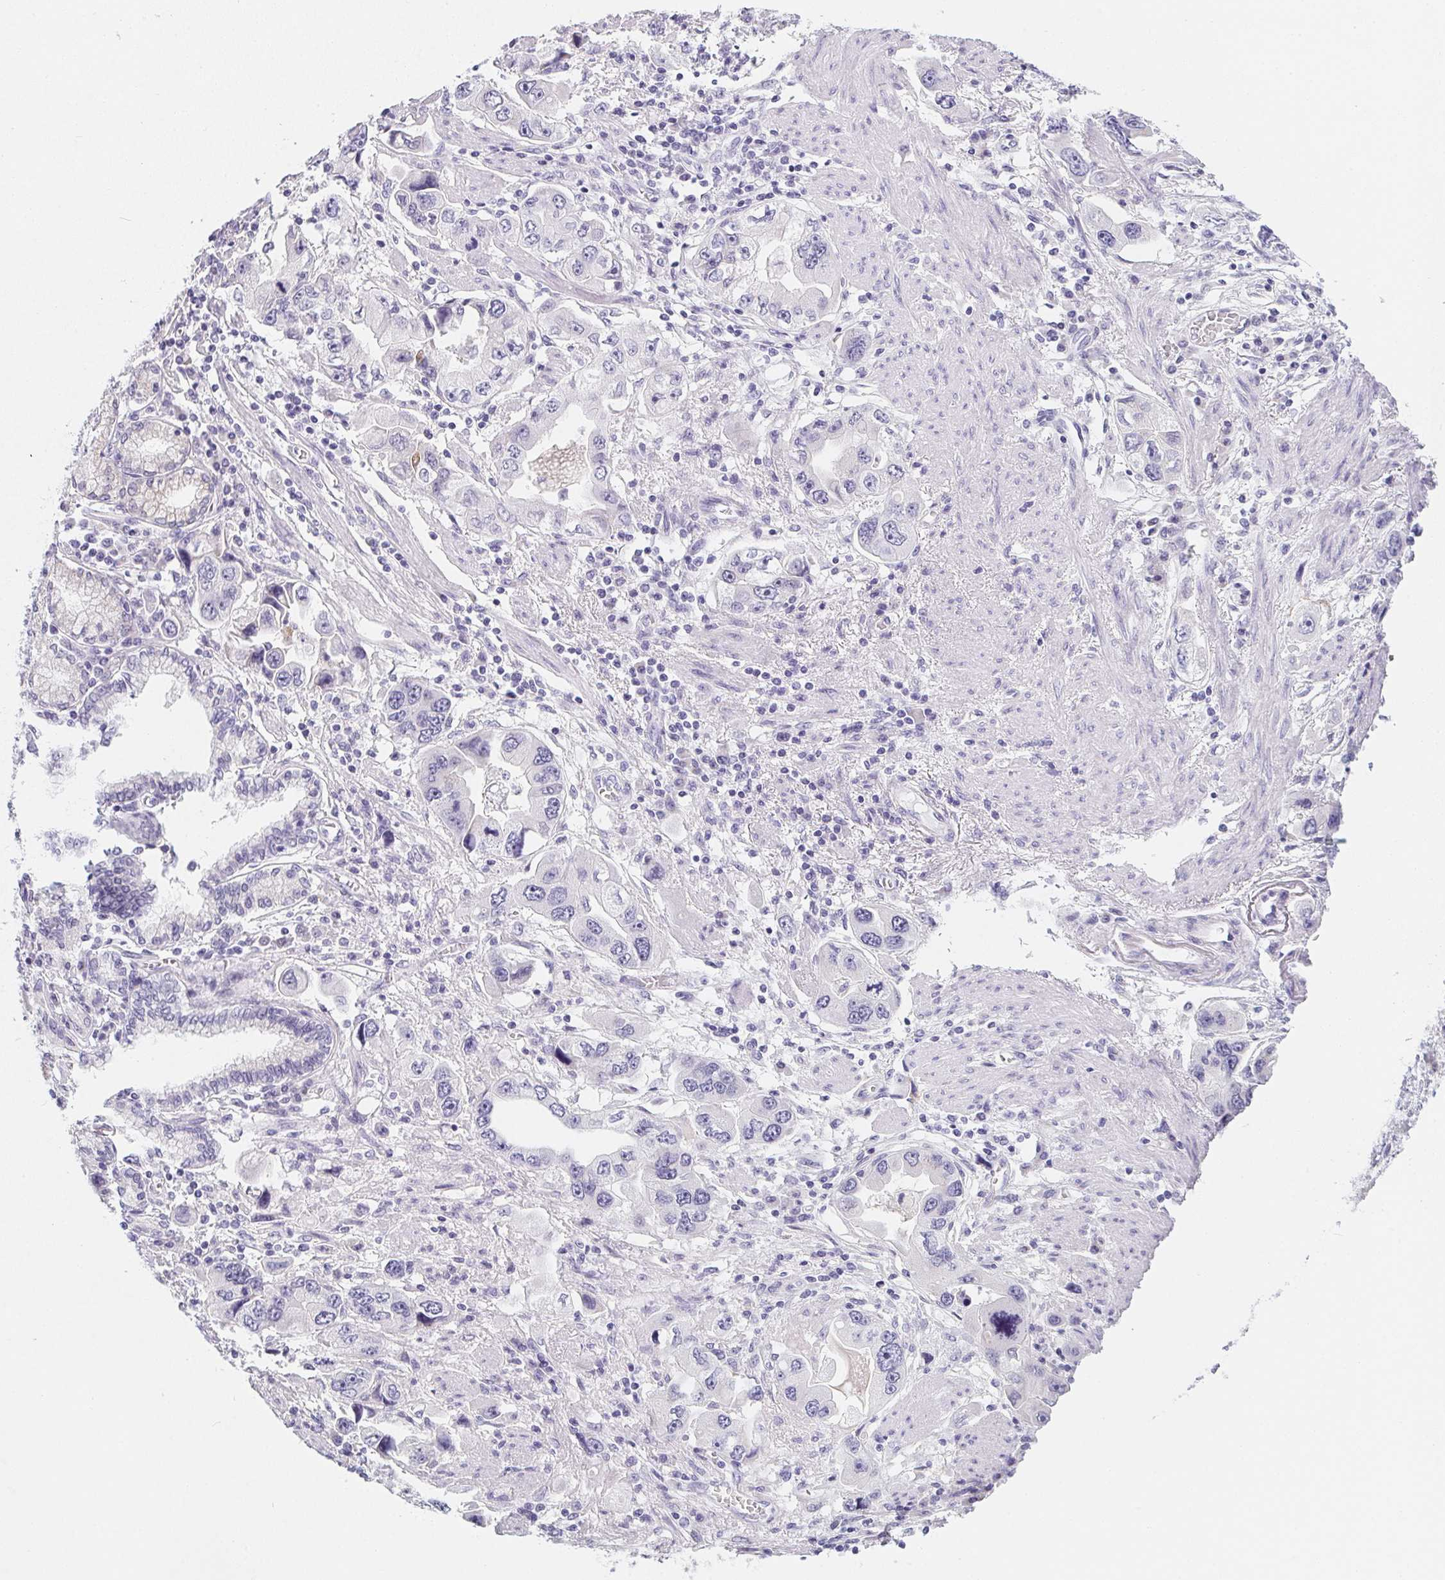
{"staining": {"intensity": "negative", "quantity": "none", "location": "none"}, "tissue": "stomach cancer", "cell_type": "Tumor cells", "image_type": "cancer", "snomed": [{"axis": "morphology", "description": "Adenocarcinoma, NOS"}, {"axis": "topography", "description": "Stomach, lower"}], "caption": "IHC of stomach cancer reveals no expression in tumor cells. (DAB IHC with hematoxylin counter stain).", "gene": "MAP1A", "patient": {"sex": "female", "age": 93}}